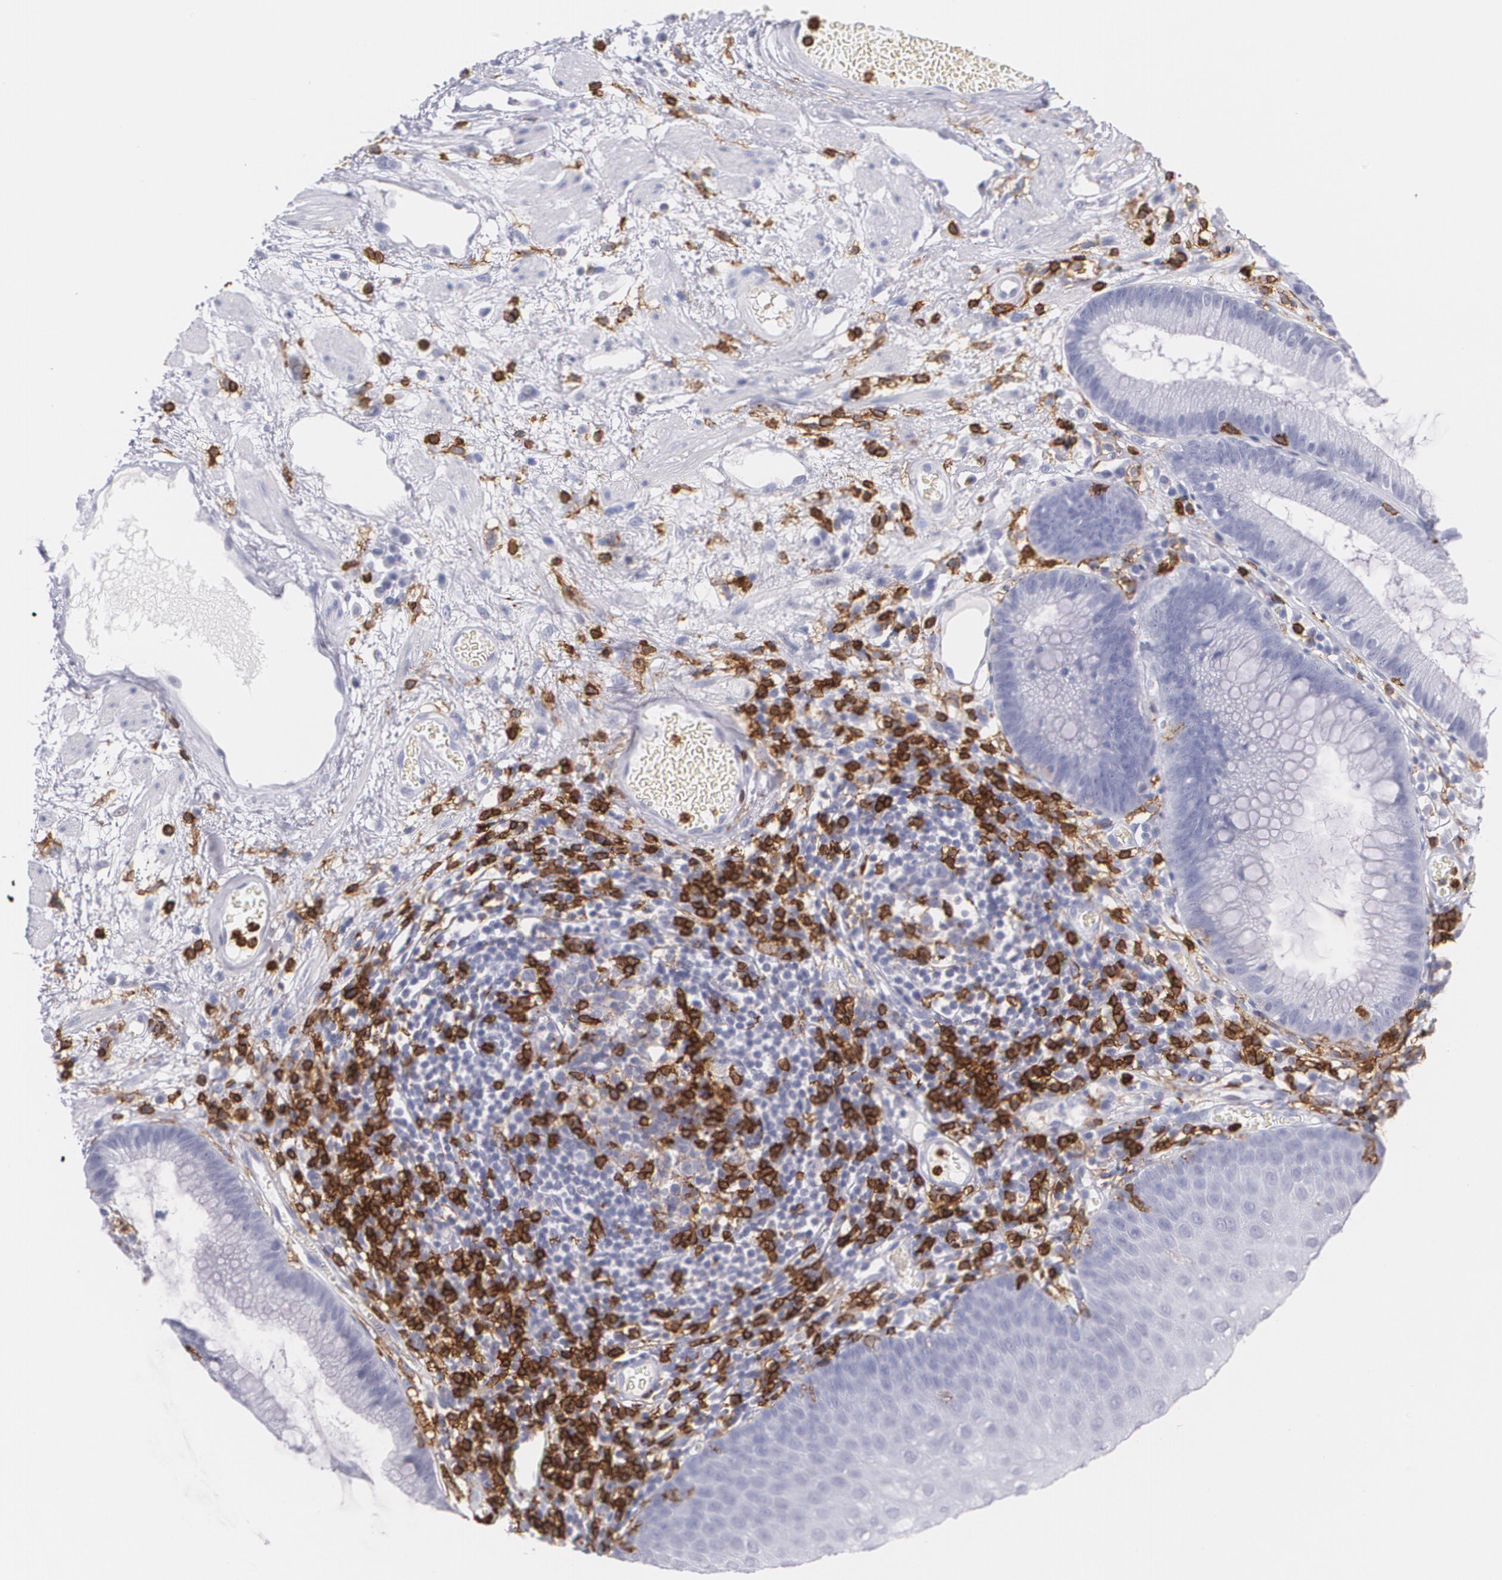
{"staining": {"intensity": "negative", "quantity": "none", "location": "none"}, "tissue": "skin", "cell_type": "Epidermal cells", "image_type": "normal", "snomed": [{"axis": "morphology", "description": "Normal tissue, NOS"}, {"axis": "morphology", "description": "Hemorrhoids"}, {"axis": "morphology", "description": "Inflammation, NOS"}, {"axis": "topography", "description": "Anal"}], "caption": "Immunohistochemistry micrograph of normal skin stained for a protein (brown), which exhibits no staining in epidermal cells.", "gene": "PTPRC", "patient": {"sex": "male", "age": 60}}